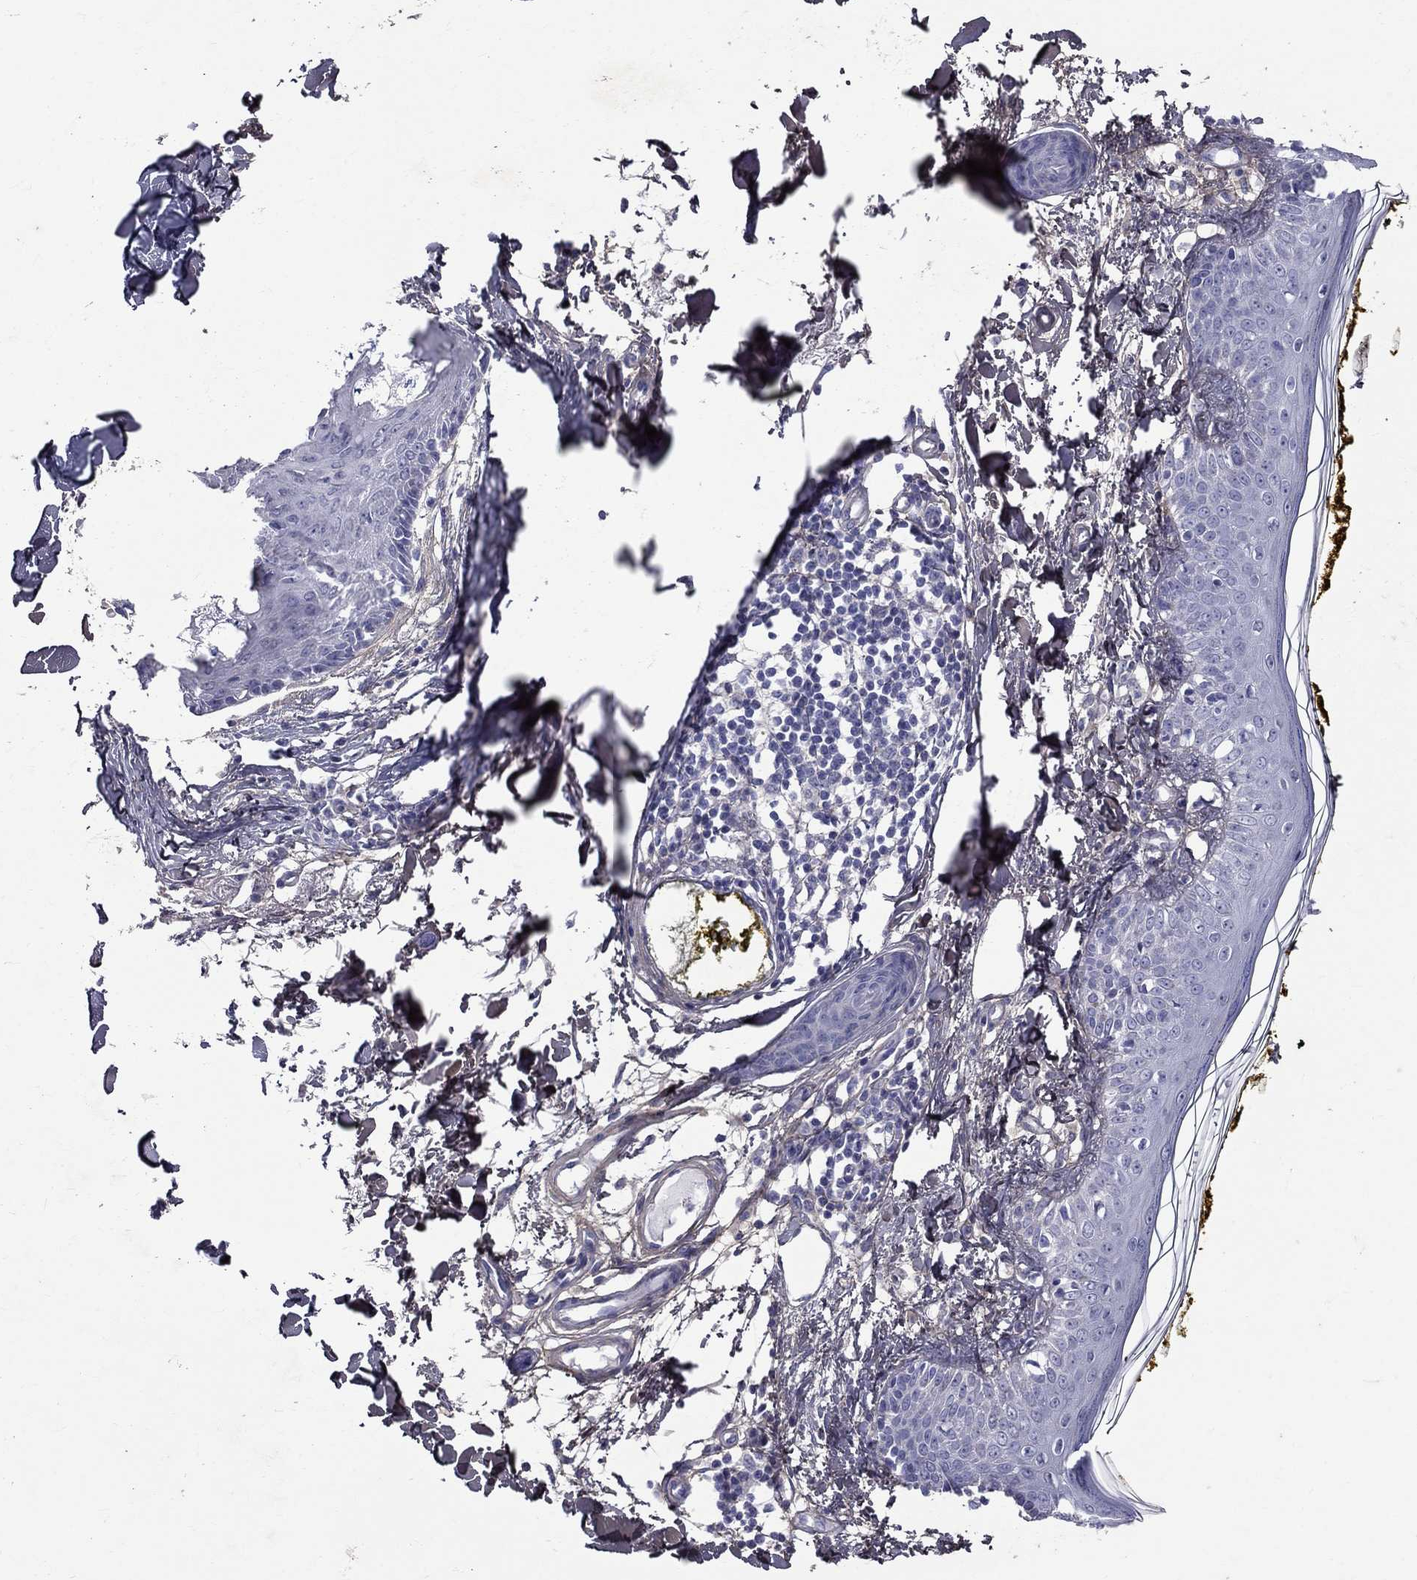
{"staining": {"intensity": "negative", "quantity": "none", "location": "none"}, "tissue": "skin", "cell_type": "Fibroblasts", "image_type": "normal", "snomed": [{"axis": "morphology", "description": "Normal tissue, NOS"}, {"axis": "topography", "description": "Skin"}], "caption": "Skin stained for a protein using IHC shows no expression fibroblasts.", "gene": "ANXA10", "patient": {"sex": "male", "age": 76}}